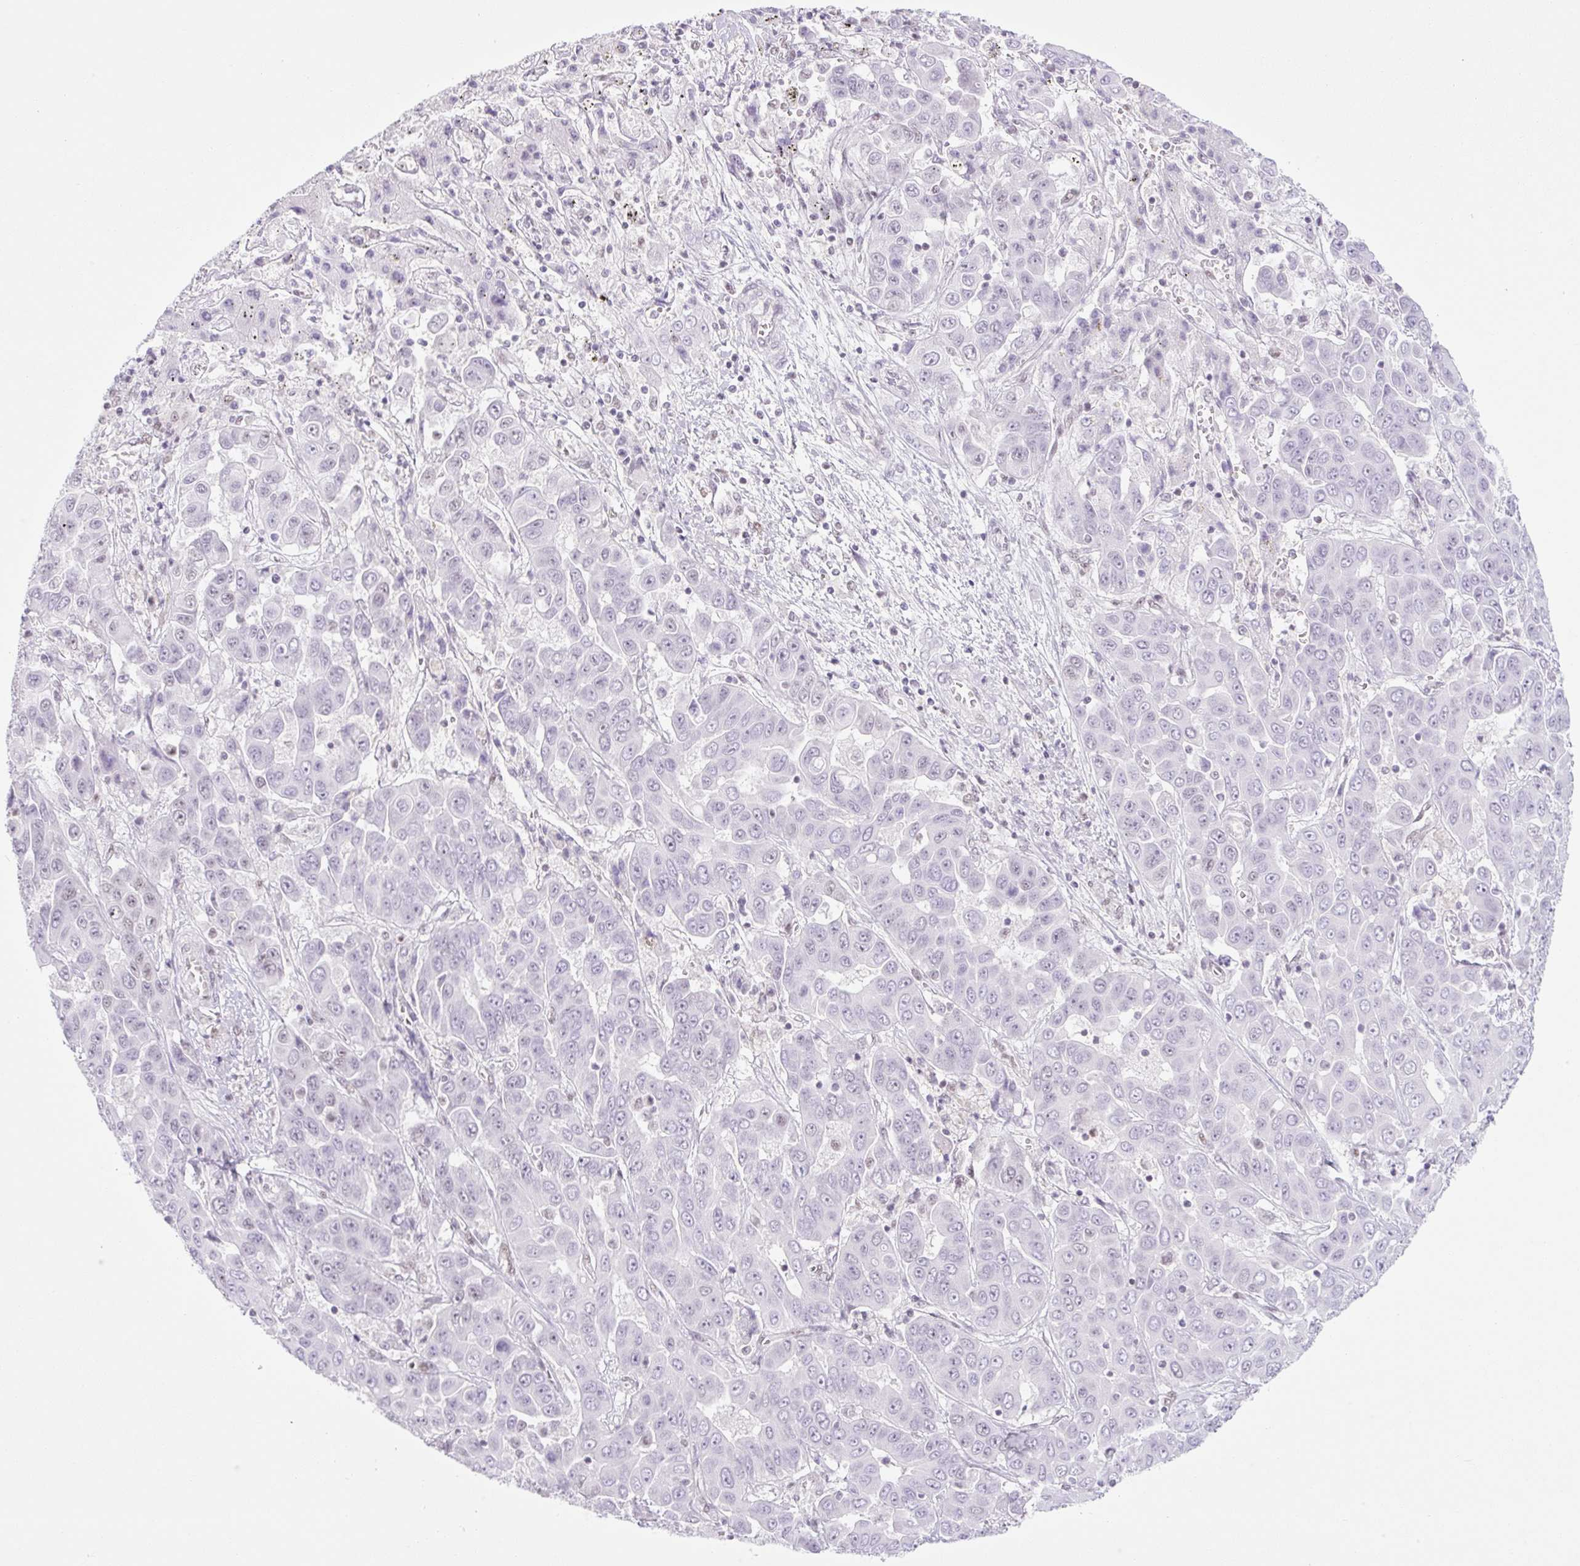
{"staining": {"intensity": "negative", "quantity": "none", "location": "none"}, "tissue": "liver cancer", "cell_type": "Tumor cells", "image_type": "cancer", "snomed": [{"axis": "morphology", "description": "Cholangiocarcinoma"}, {"axis": "topography", "description": "Liver"}], "caption": "Micrograph shows no significant protein expression in tumor cells of cholangiocarcinoma (liver). Brightfield microscopy of immunohistochemistry stained with DAB (3,3'-diaminobenzidine) (brown) and hematoxylin (blue), captured at high magnification.", "gene": "TLE3", "patient": {"sex": "female", "age": 52}}